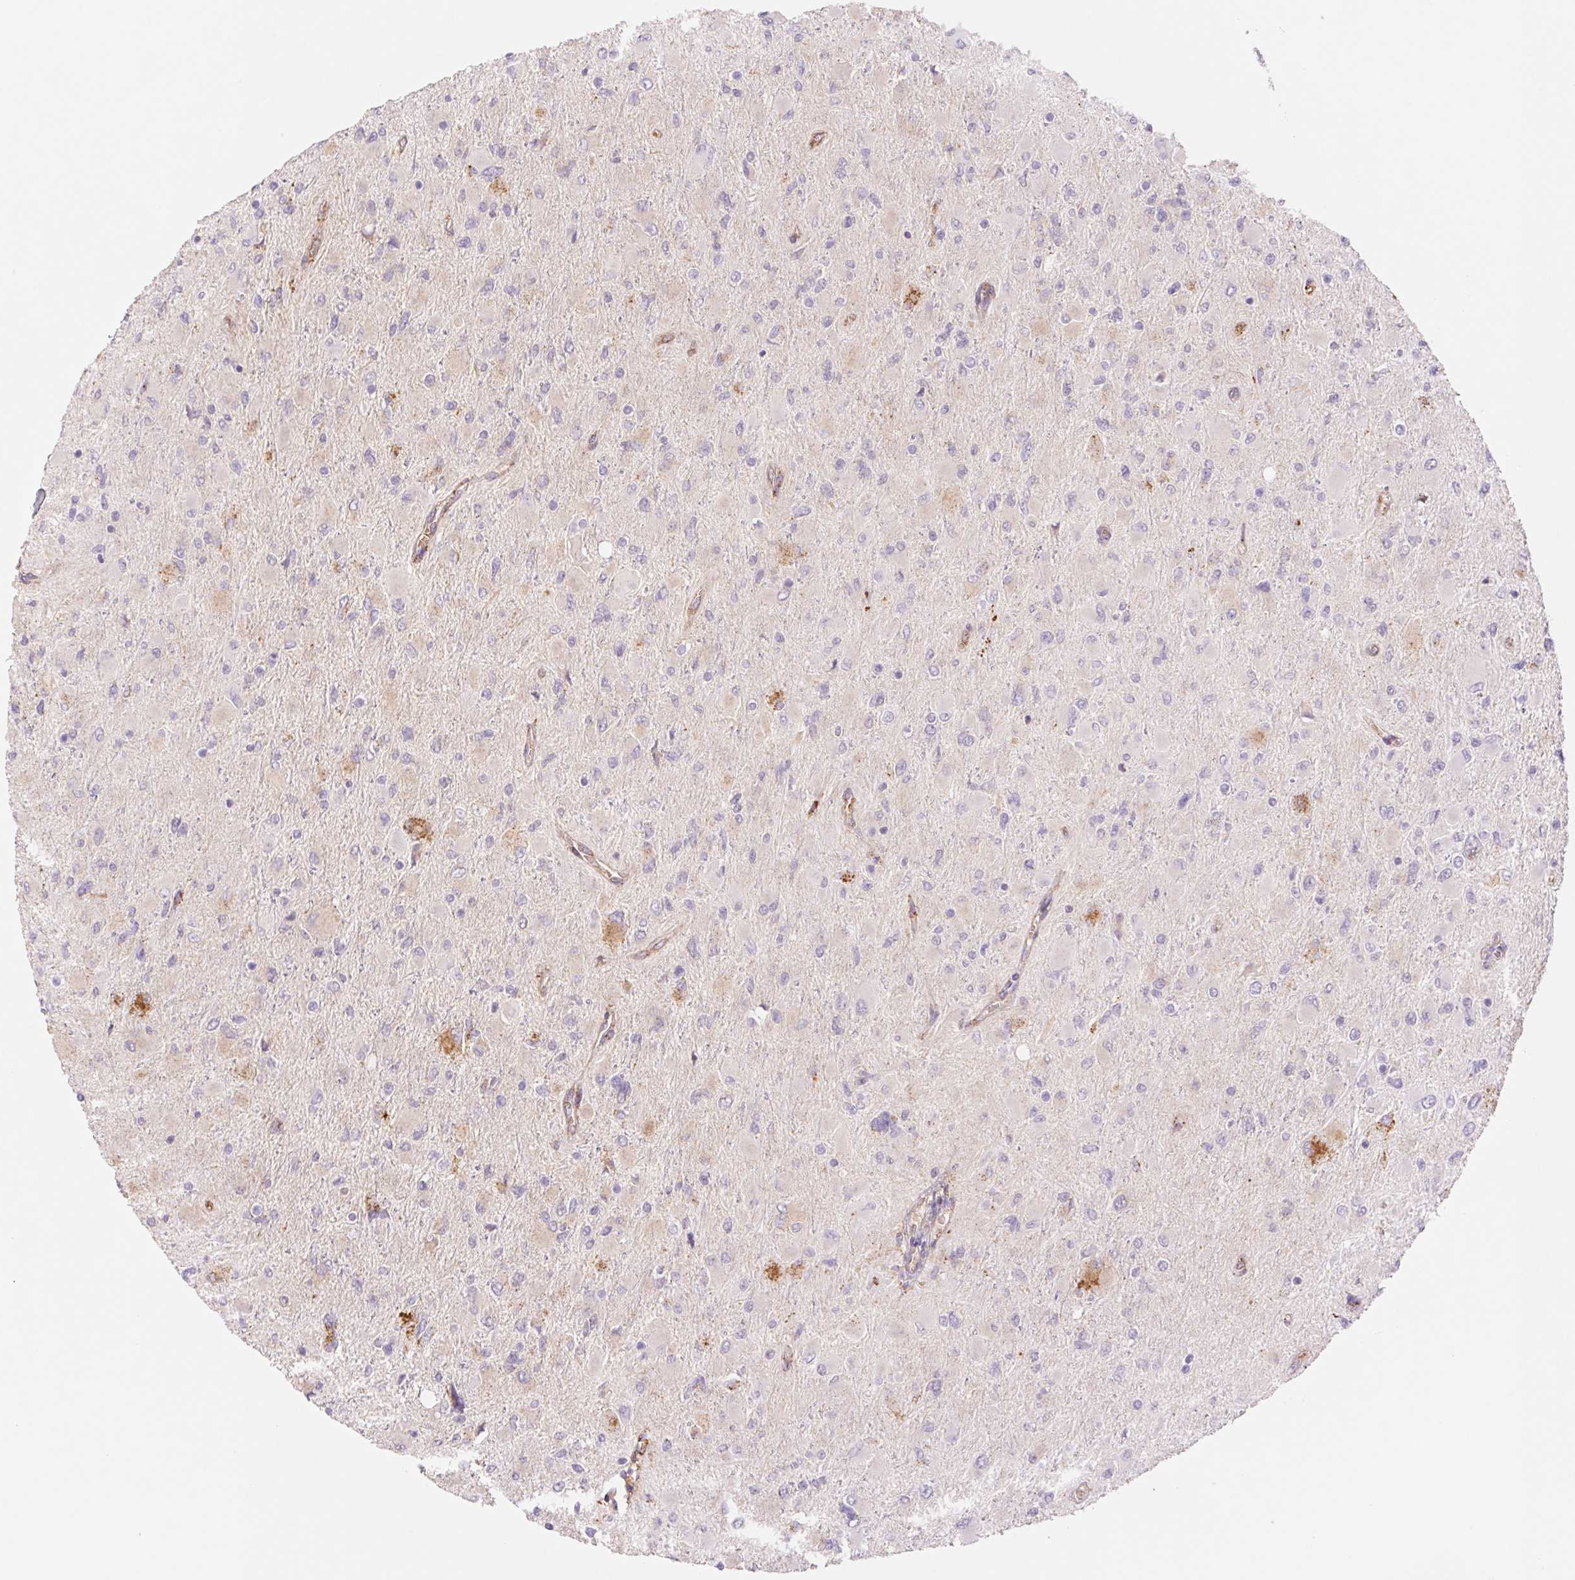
{"staining": {"intensity": "negative", "quantity": "none", "location": "none"}, "tissue": "glioma", "cell_type": "Tumor cells", "image_type": "cancer", "snomed": [{"axis": "morphology", "description": "Glioma, malignant, High grade"}, {"axis": "topography", "description": "Cerebral cortex"}], "caption": "Tumor cells show no significant protein positivity in high-grade glioma (malignant).", "gene": "IGFL3", "patient": {"sex": "female", "age": 36}}